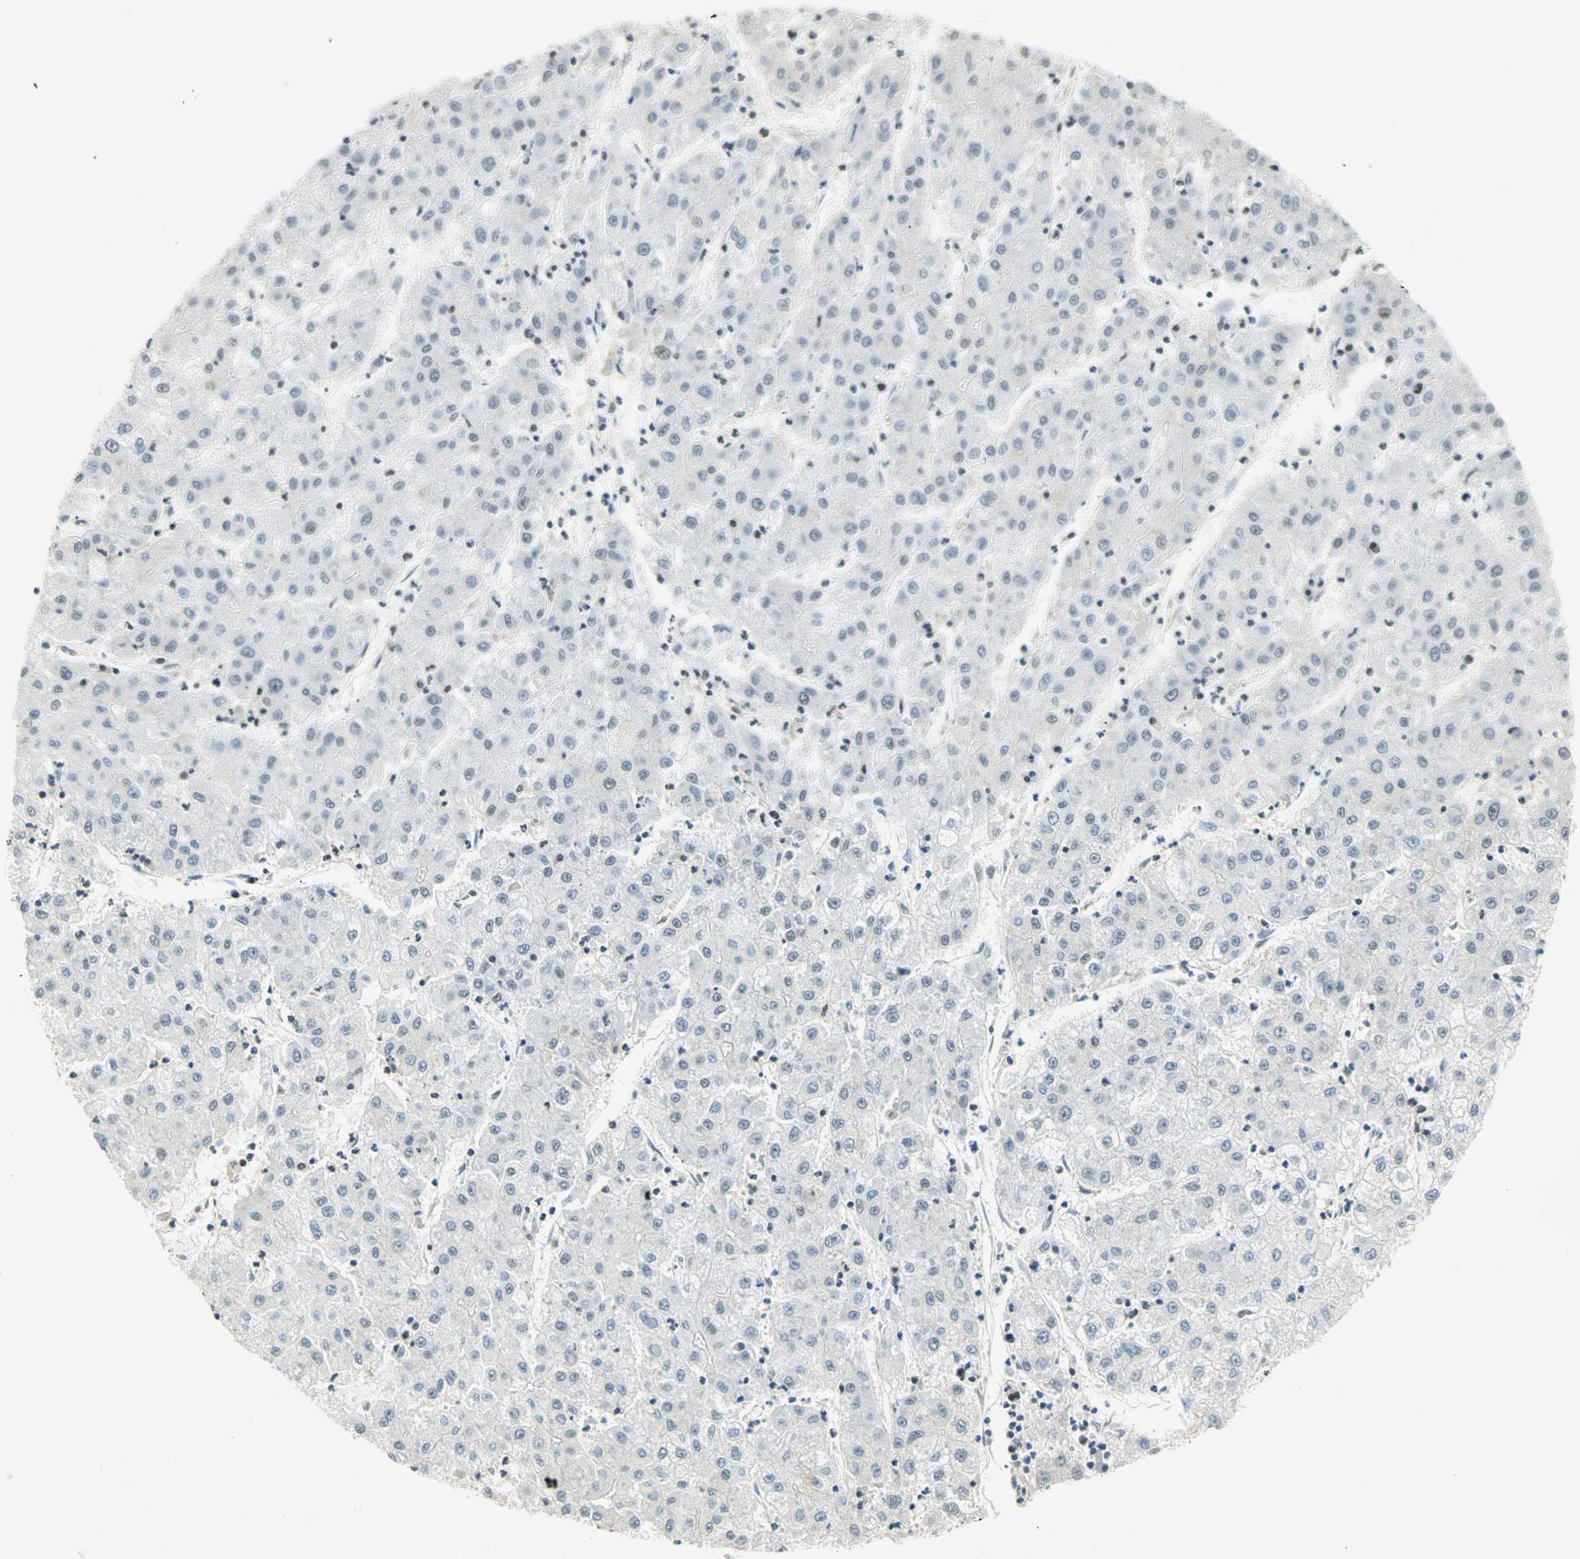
{"staining": {"intensity": "weak", "quantity": "<25%", "location": "nuclear"}, "tissue": "liver cancer", "cell_type": "Tumor cells", "image_type": "cancer", "snomed": [{"axis": "morphology", "description": "Carcinoma, Hepatocellular, NOS"}, {"axis": "topography", "description": "Liver"}], "caption": "A photomicrograph of human liver cancer (hepatocellular carcinoma) is negative for staining in tumor cells.", "gene": "SMAD3", "patient": {"sex": "male", "age": 72}}